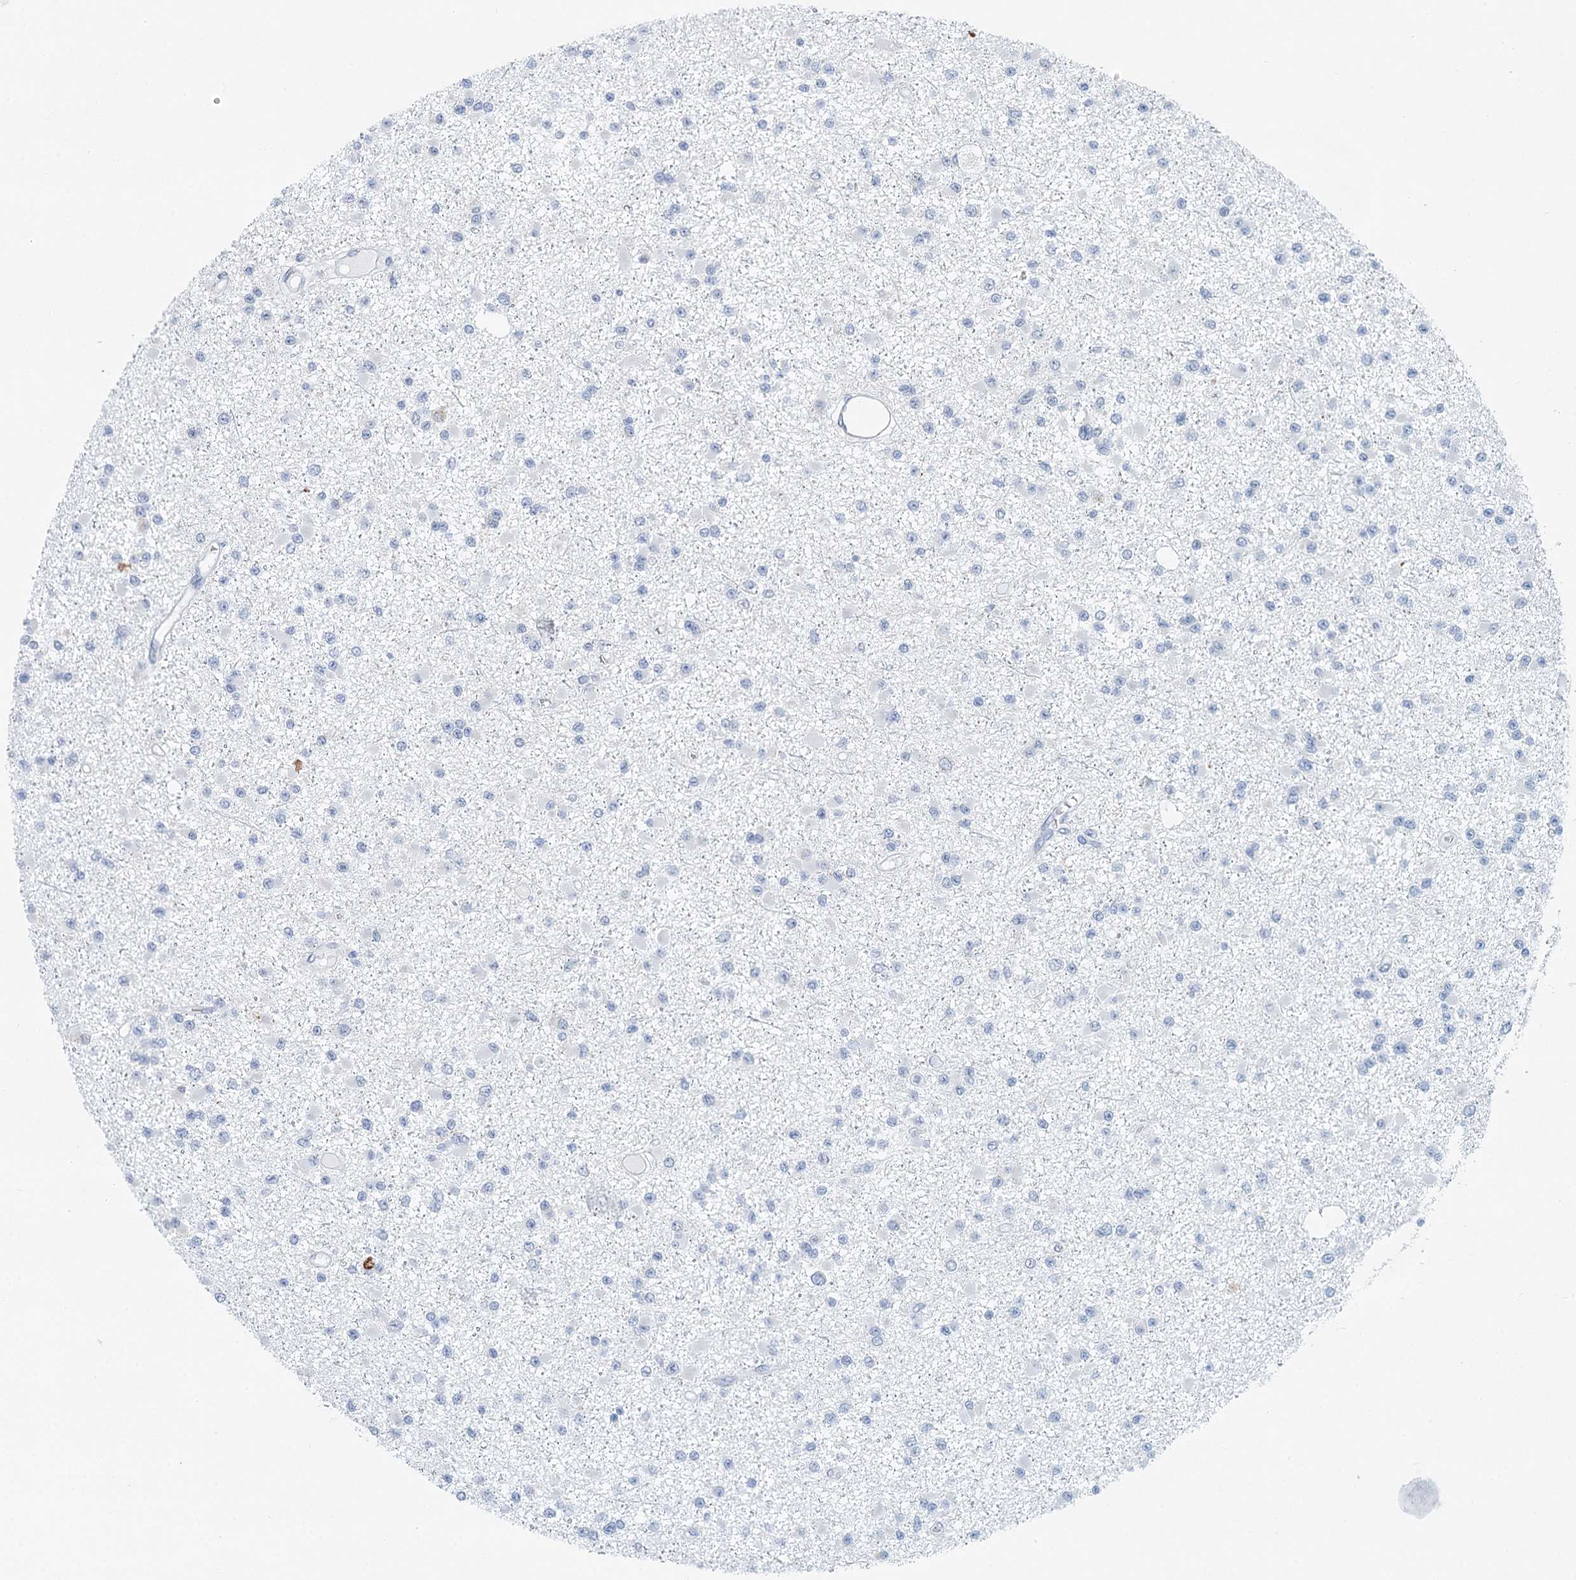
{"staining": {"intensity": "negative", "quantity": "none", "location": "none"}, "tissue": "glioma", "cell_type": "Tumor cells", "image_type": "cancer", "snomed": [{"axis": "morphology", "description": "Glioma, malignant, Low grade"}, {"axis": "topography", "description": "Brain"}], "caption": "The IHC histopathology image has no significant staining in tumor cells of malignant low-grade glioma tissue.", "gene": "ZNF527", "patient": {"sex": "female", "age": 22}}